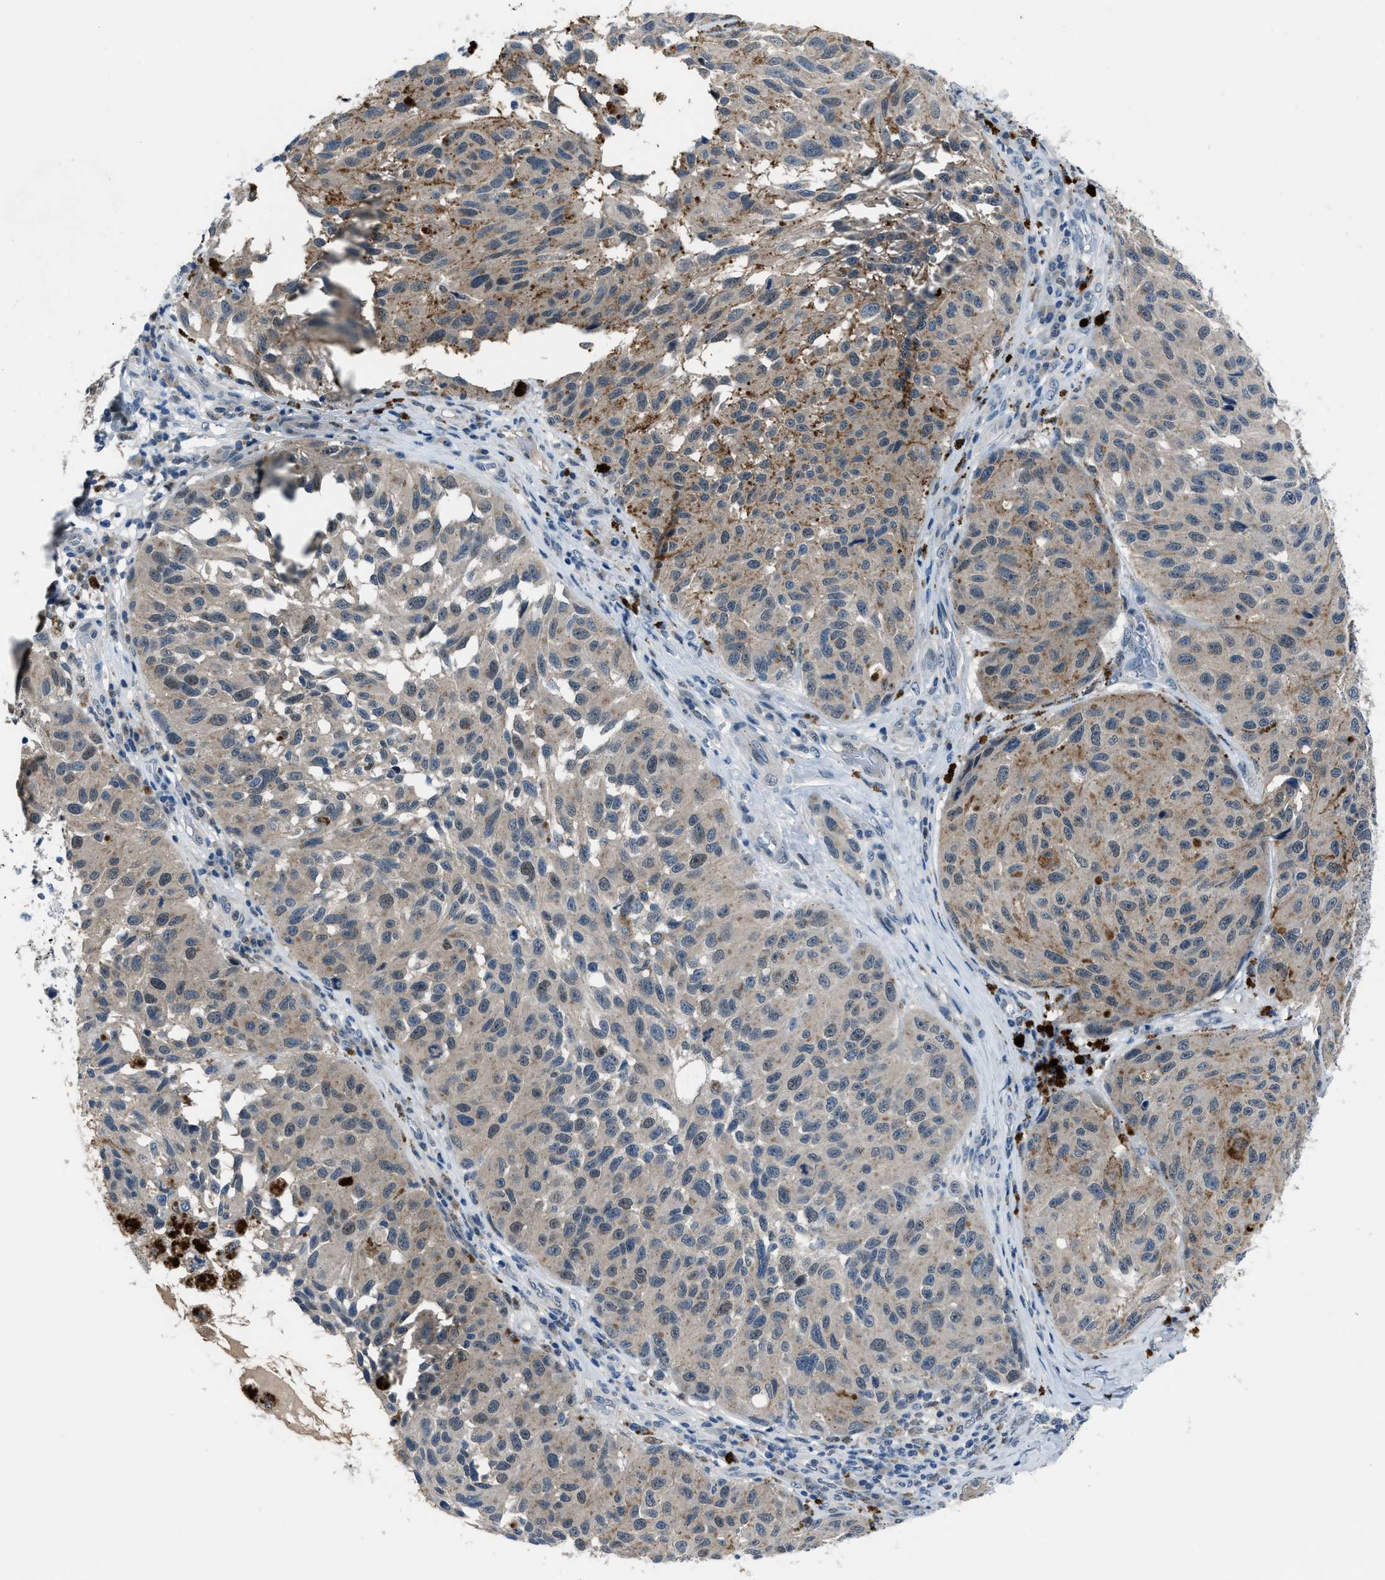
{"staining": {"intensity": "weak", "quantity": "25%-75%", "location": "cytoplasmic/membranous,nuclear"}, "tissue": "melanoma", "cell_type": "Tumor cells", "image_type": "cancer", "snomed": [{"axis": "morphology", "description": "Malignant melanoma, NOS"}, {"axis": "topography", "description": "Skin"}], "caption": "A micrograph of human malignant melanoma stained for a protein displays weak cytoplasmic/membranous and nuclear brown staining in tumor cells. (brown staining indicates protein expression, while blue staining denotes nuclei).", "gene": "DUSP19", "patient": {"sex": "female", "age": 73}}